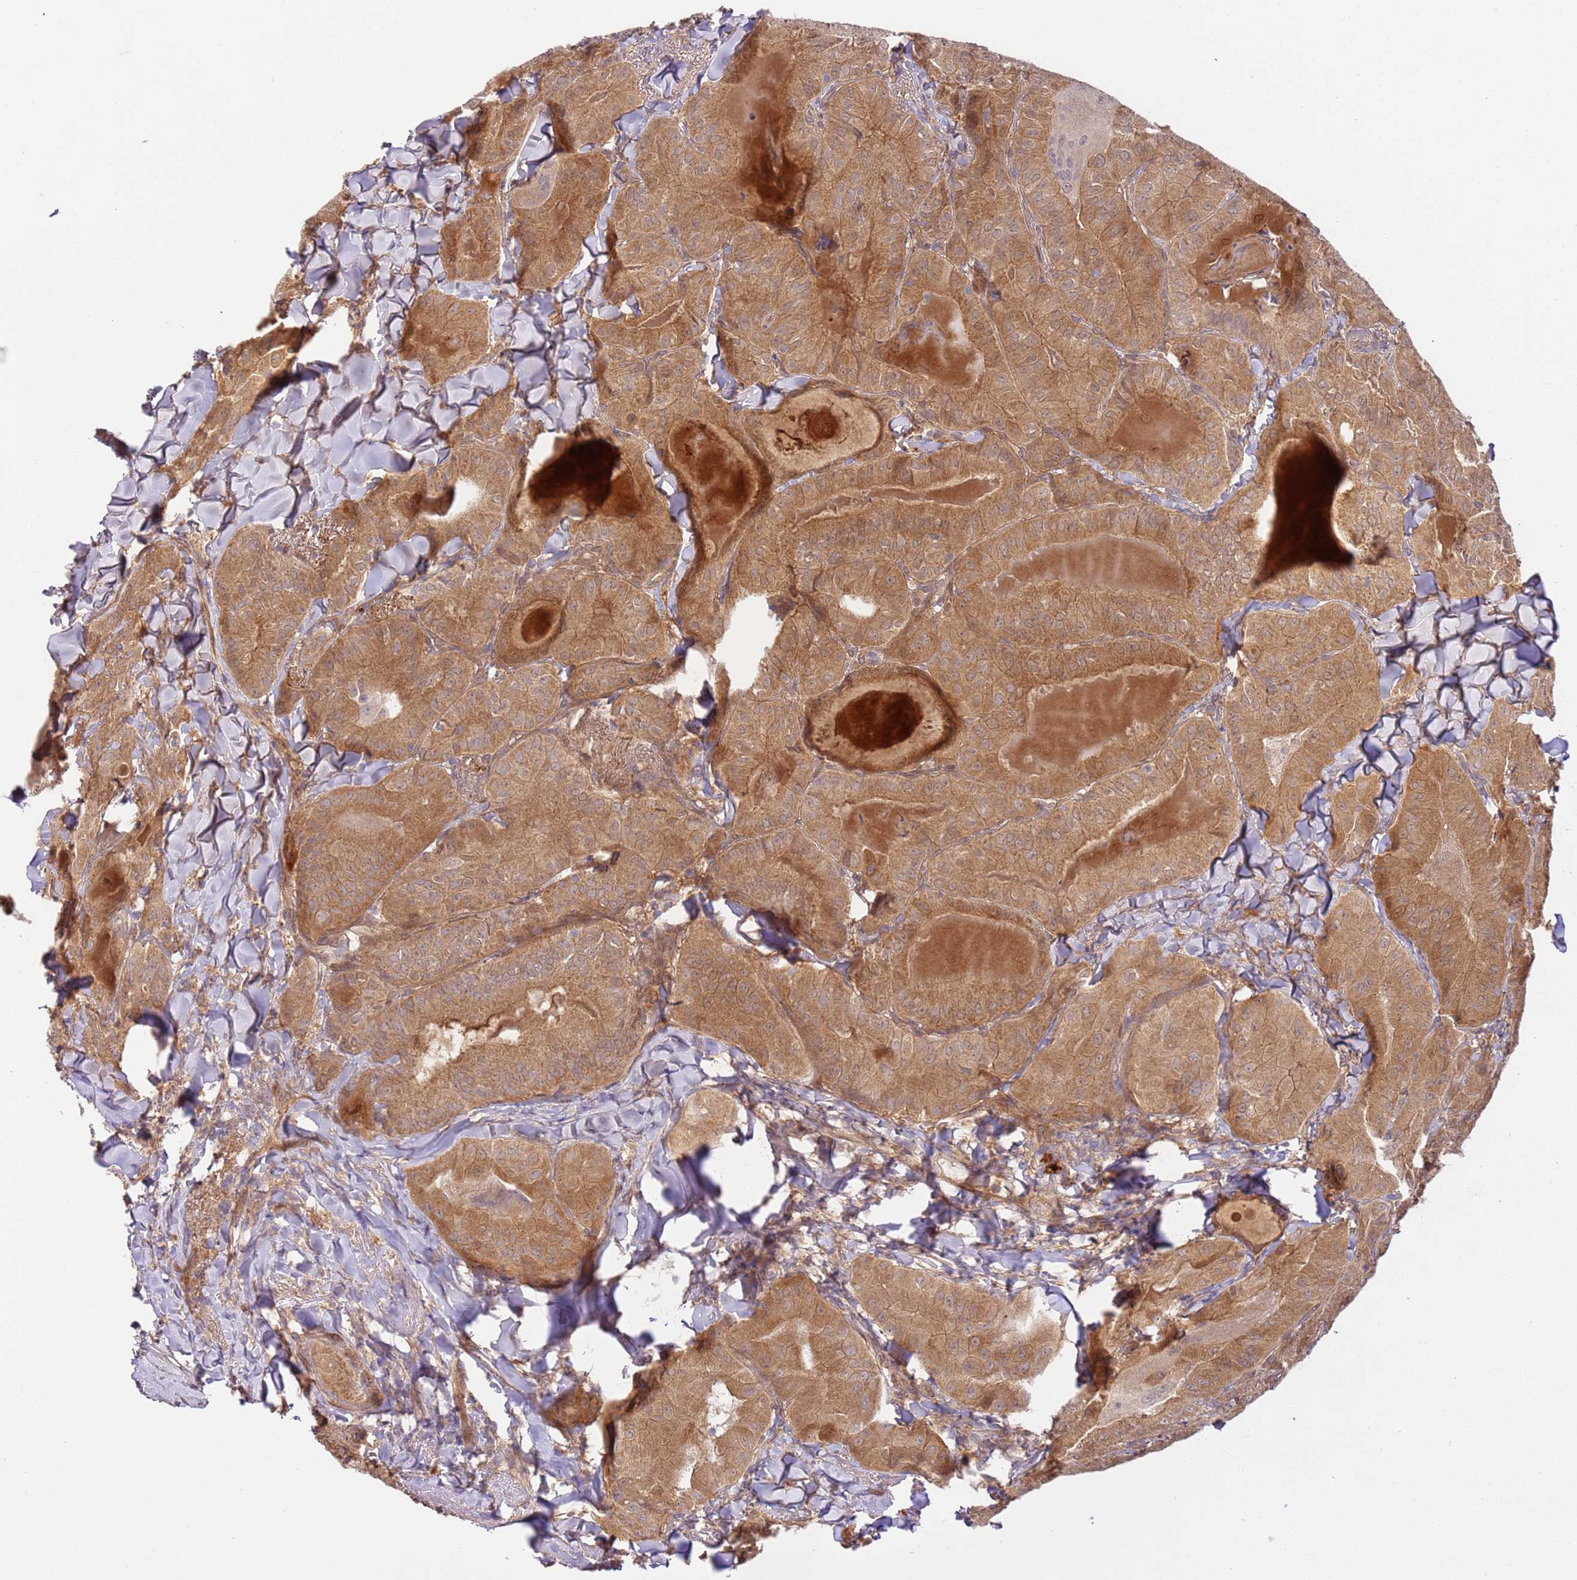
{"staining": {"intensity": "moderate", "quantity": ">75%", "location": "cytoplasmic/membranous"}, "tissue": "thyroid cancer", "cell_type": "Tumor cells", "image_type": "cancer", "snomed": [{"axis": "morphology", "description": "Papillary adenocarcinoma, NOS"}, {"axis": "topography", "description": "Thyroid gland"}], "caption": "There is medium levels of moderate cytoplasmic/membranous positivity in tumor cells of thyroid cancer, as demonstrated by immunohistochemical staining (brown color).", "gene": "C8G", "patient": {"sex": "female", "age": 68}}